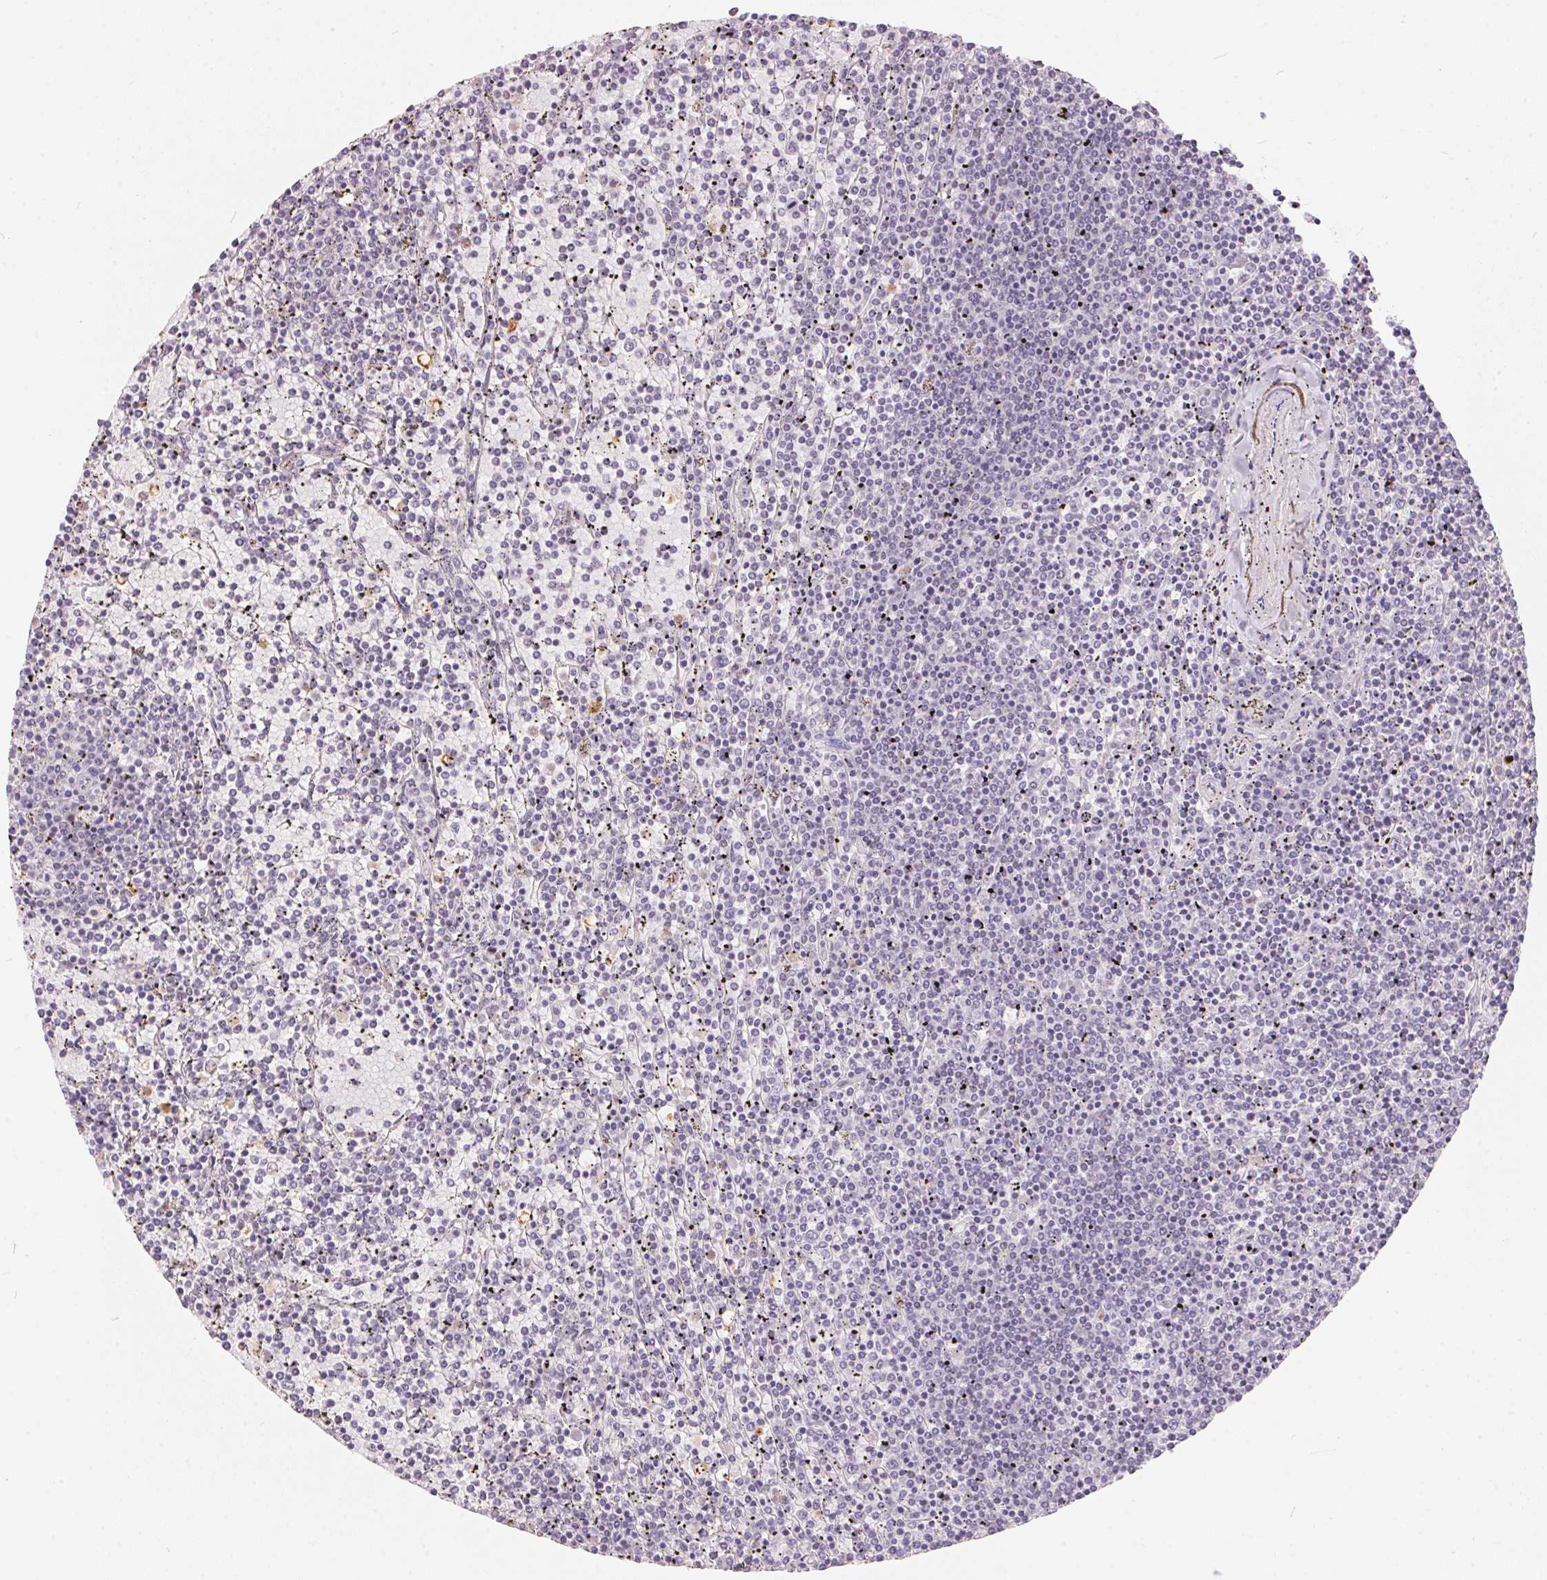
{"staining": {"intensity": "negative", "quantity": "none", "location": "none"}, "tissue": "lymphoma", "cell_type": "Tumor cells", "image_type": "cancer", "snomed": [{"axis": "morphology", "description": "Malignant lymphoma, non-Hodgkin's type, Low grade"}, {"axis": "topography", "description": "Spleen"}], "caption": "DAB immunohistochemical staining of human lymphoma displays no significant staining in tumor cells.", "gene": "SERPINB1", "patient": {"sex": "female", "age": 77}}